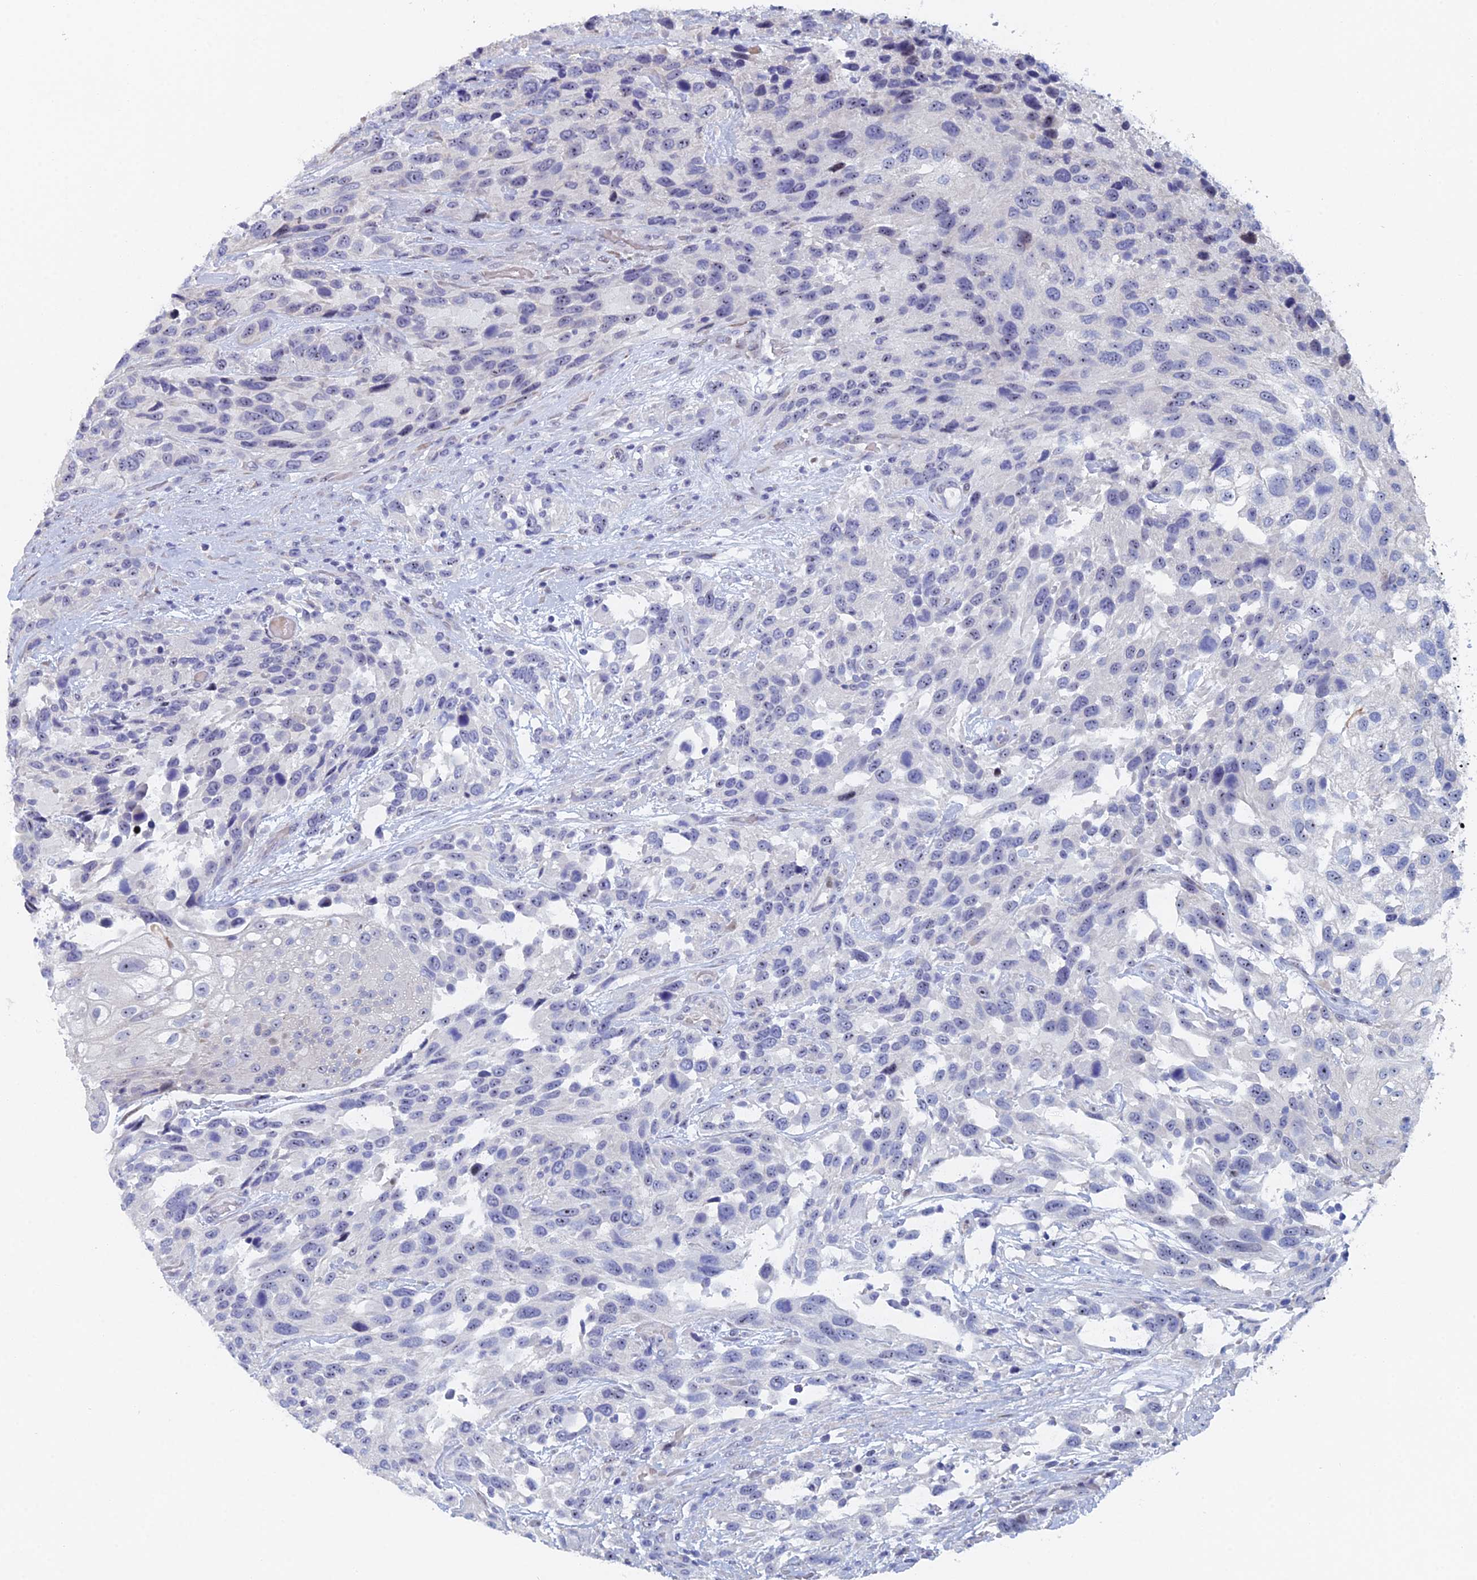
{"staining": {"intensity": "negative", "quantity": "none", "location": "none"}, "tissue": "urothelial cancer", "cell_type": "Tumor cells", "image_type": "cancer", "snomed": [{"axis": "morphology", "description": "Urothelial carcinoma, High grade"}, {"axis": "topography", "description": "Urinary bladder"}], "caption": "DAB immunohistochemical staining of high-grade urothelial carcinoma demonstrates no significant expression in tumor cells.", "gene": "DRGX", "patient": {"sex": "female", "age": 70}}